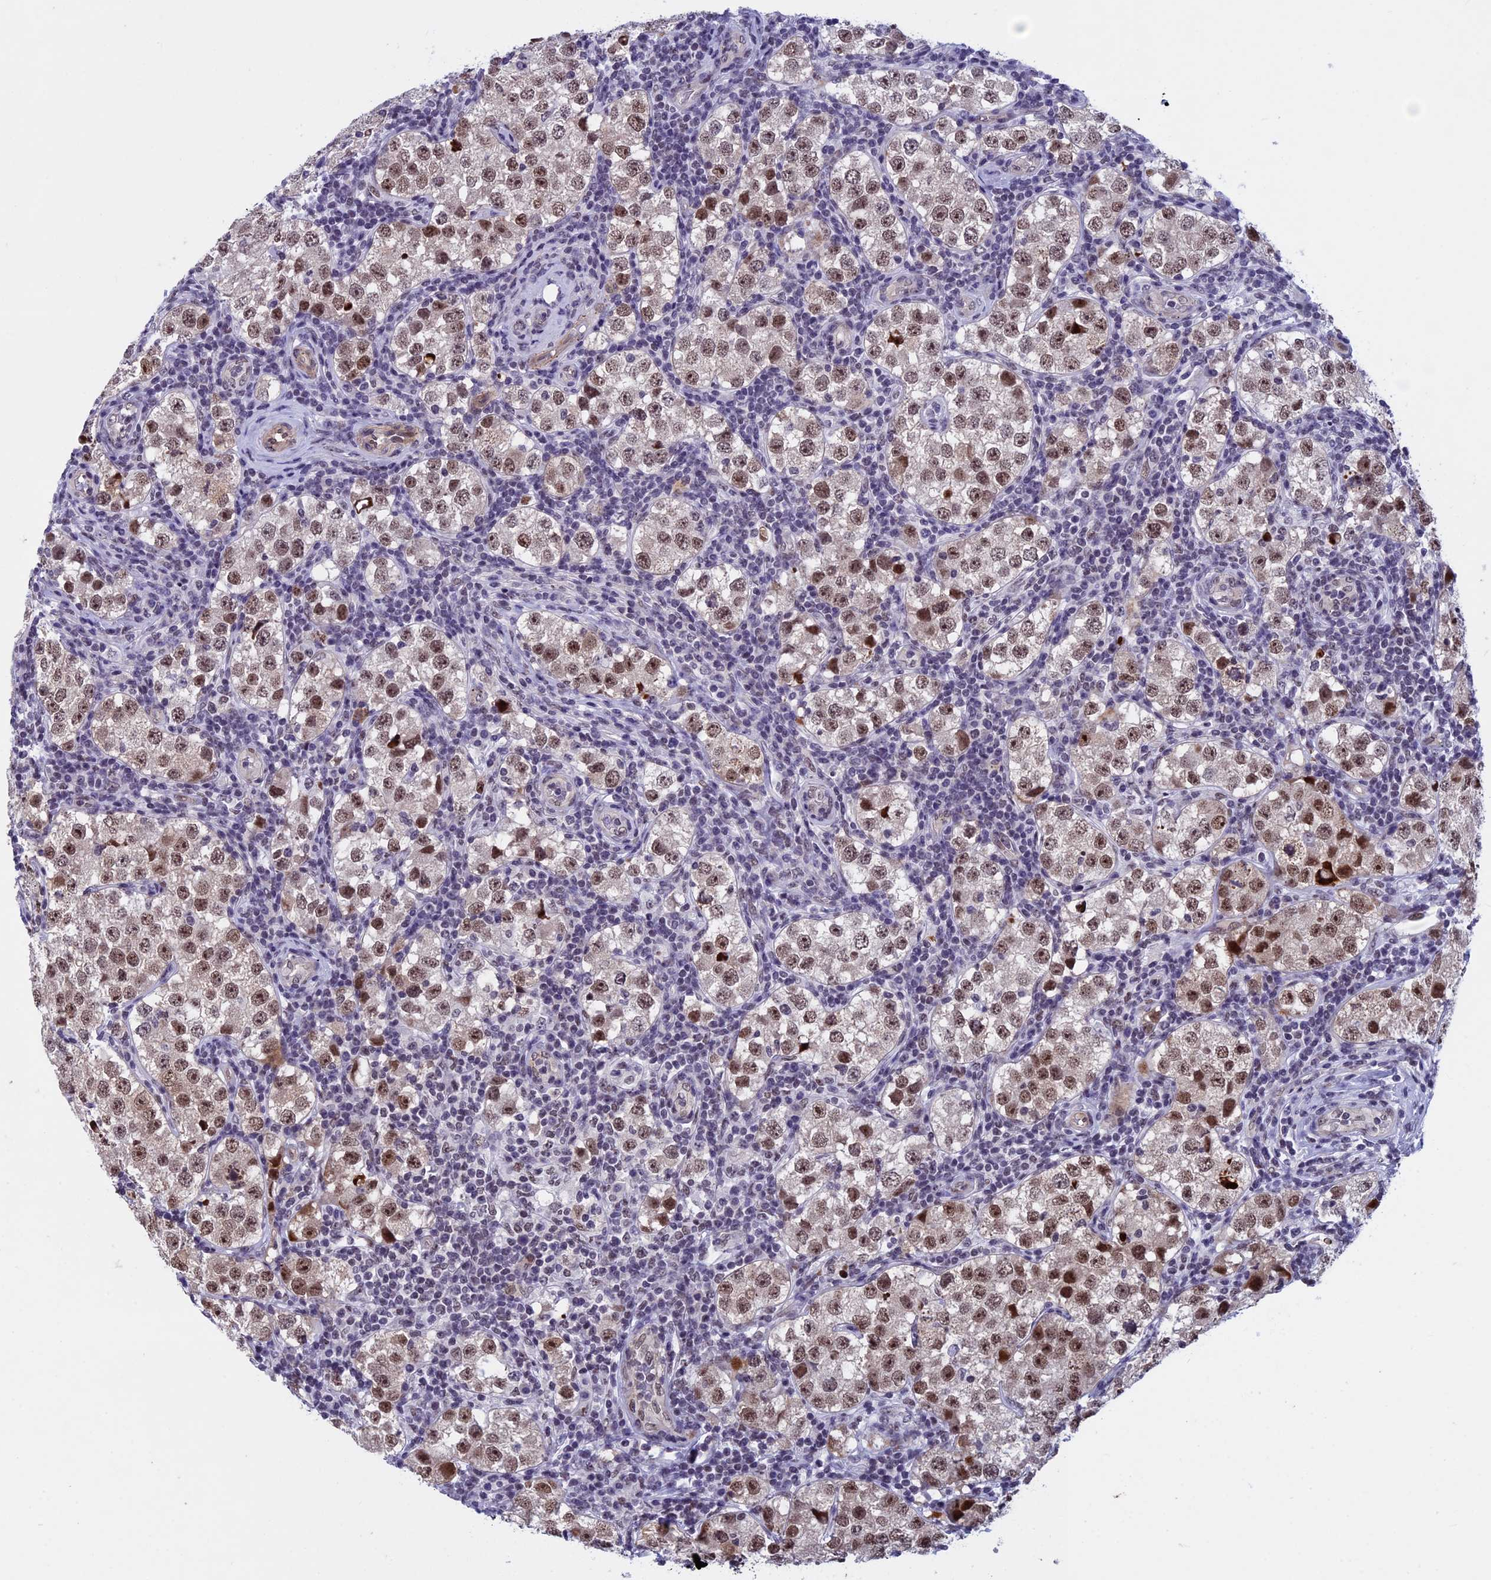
{"staining": {"intensity": "moderate", "quantity": ">75%", "location": "nuclear"}, "tissue": "testis cancer", "cell_type": "Tumor cells", "image_type": "cancer", "snomed": [{"axis": "morphology", "description": "Seminoma, NOS"}, {"axis": "topography", "description": "Testis"}], "caption": "Moderate nuclear protein staining is identified in about >75% of tumor cells in seminoma (testis).", "gene": "NIPBL", "patient": {"sex": "male", "age": 34}}